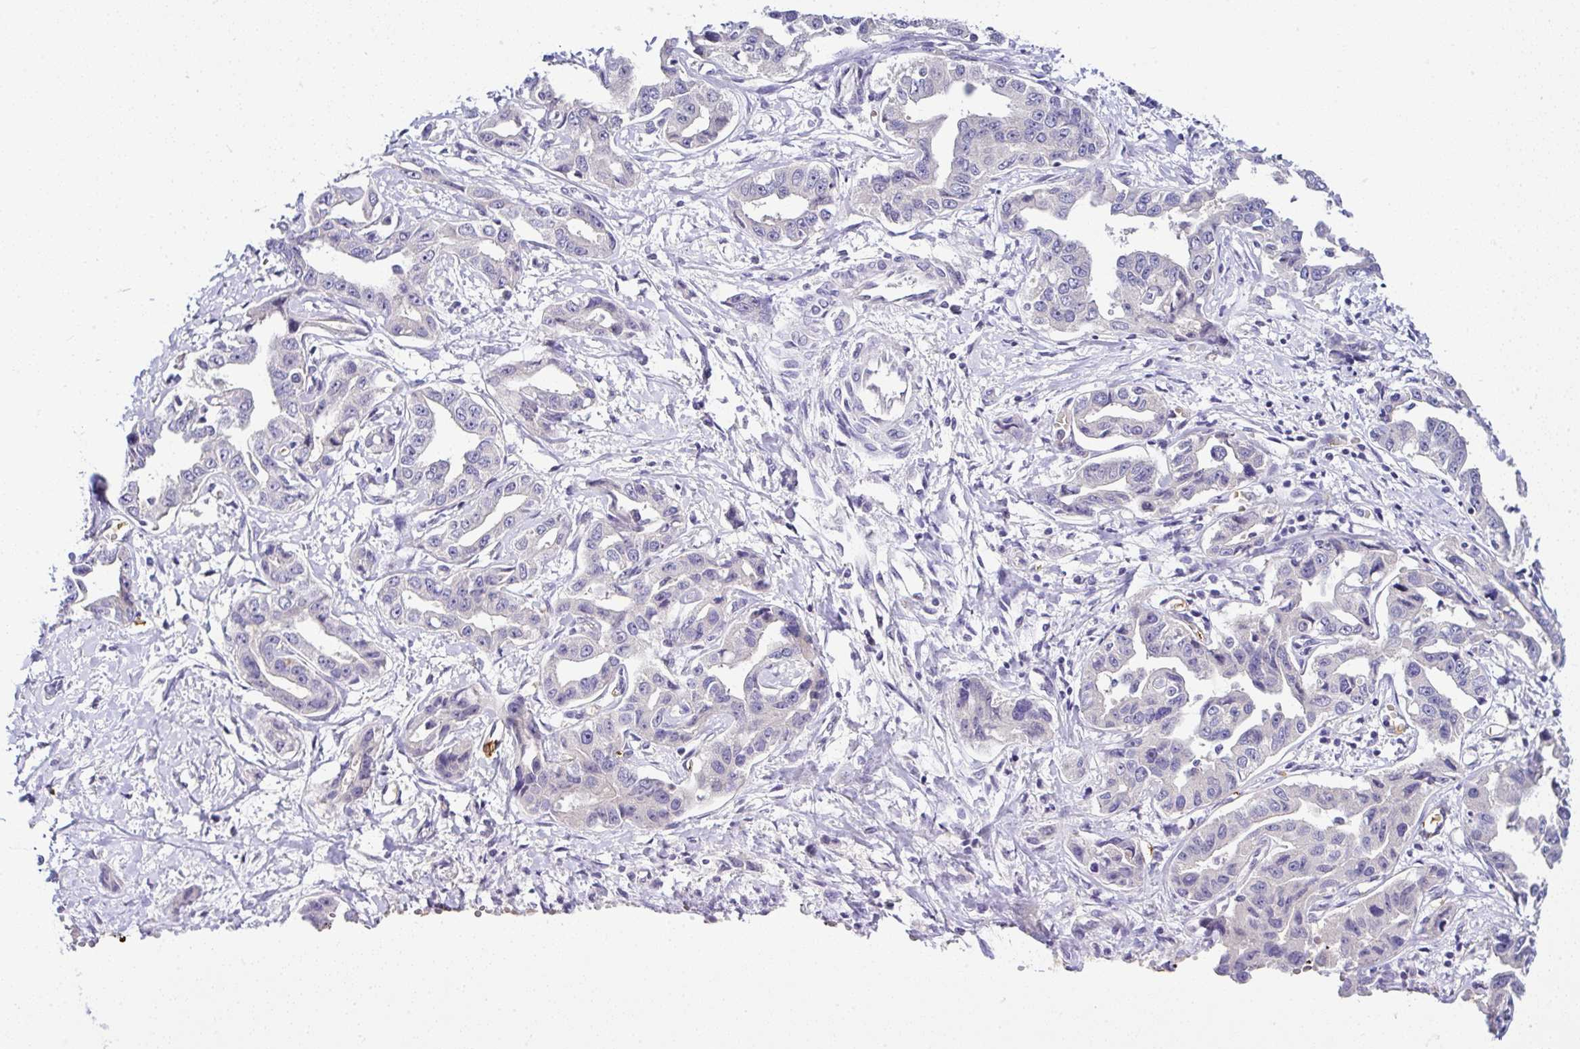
{"staining": {"intensity": "negative", "quantity": "none", "location": "none"}, "tissue": "liver cancer", "cell_type": "Tumor cells", "image_type": "cancer", "snomed": [{"axis": "morphology", "description": "Cholangiocarcinoma"}, {"axis": "topography", "description": "Liver"}], "caption": "The immunohistochemistry photomicrograph has no significant positivity in tumor cells of liver cholangiocarcinoma tissue. (DAB (3,3'-diaminobenzidine) IHC with hematoxylin counter stain).", "gene": "DEPDC5", "patient": {"sex": "male", "age": 59}}